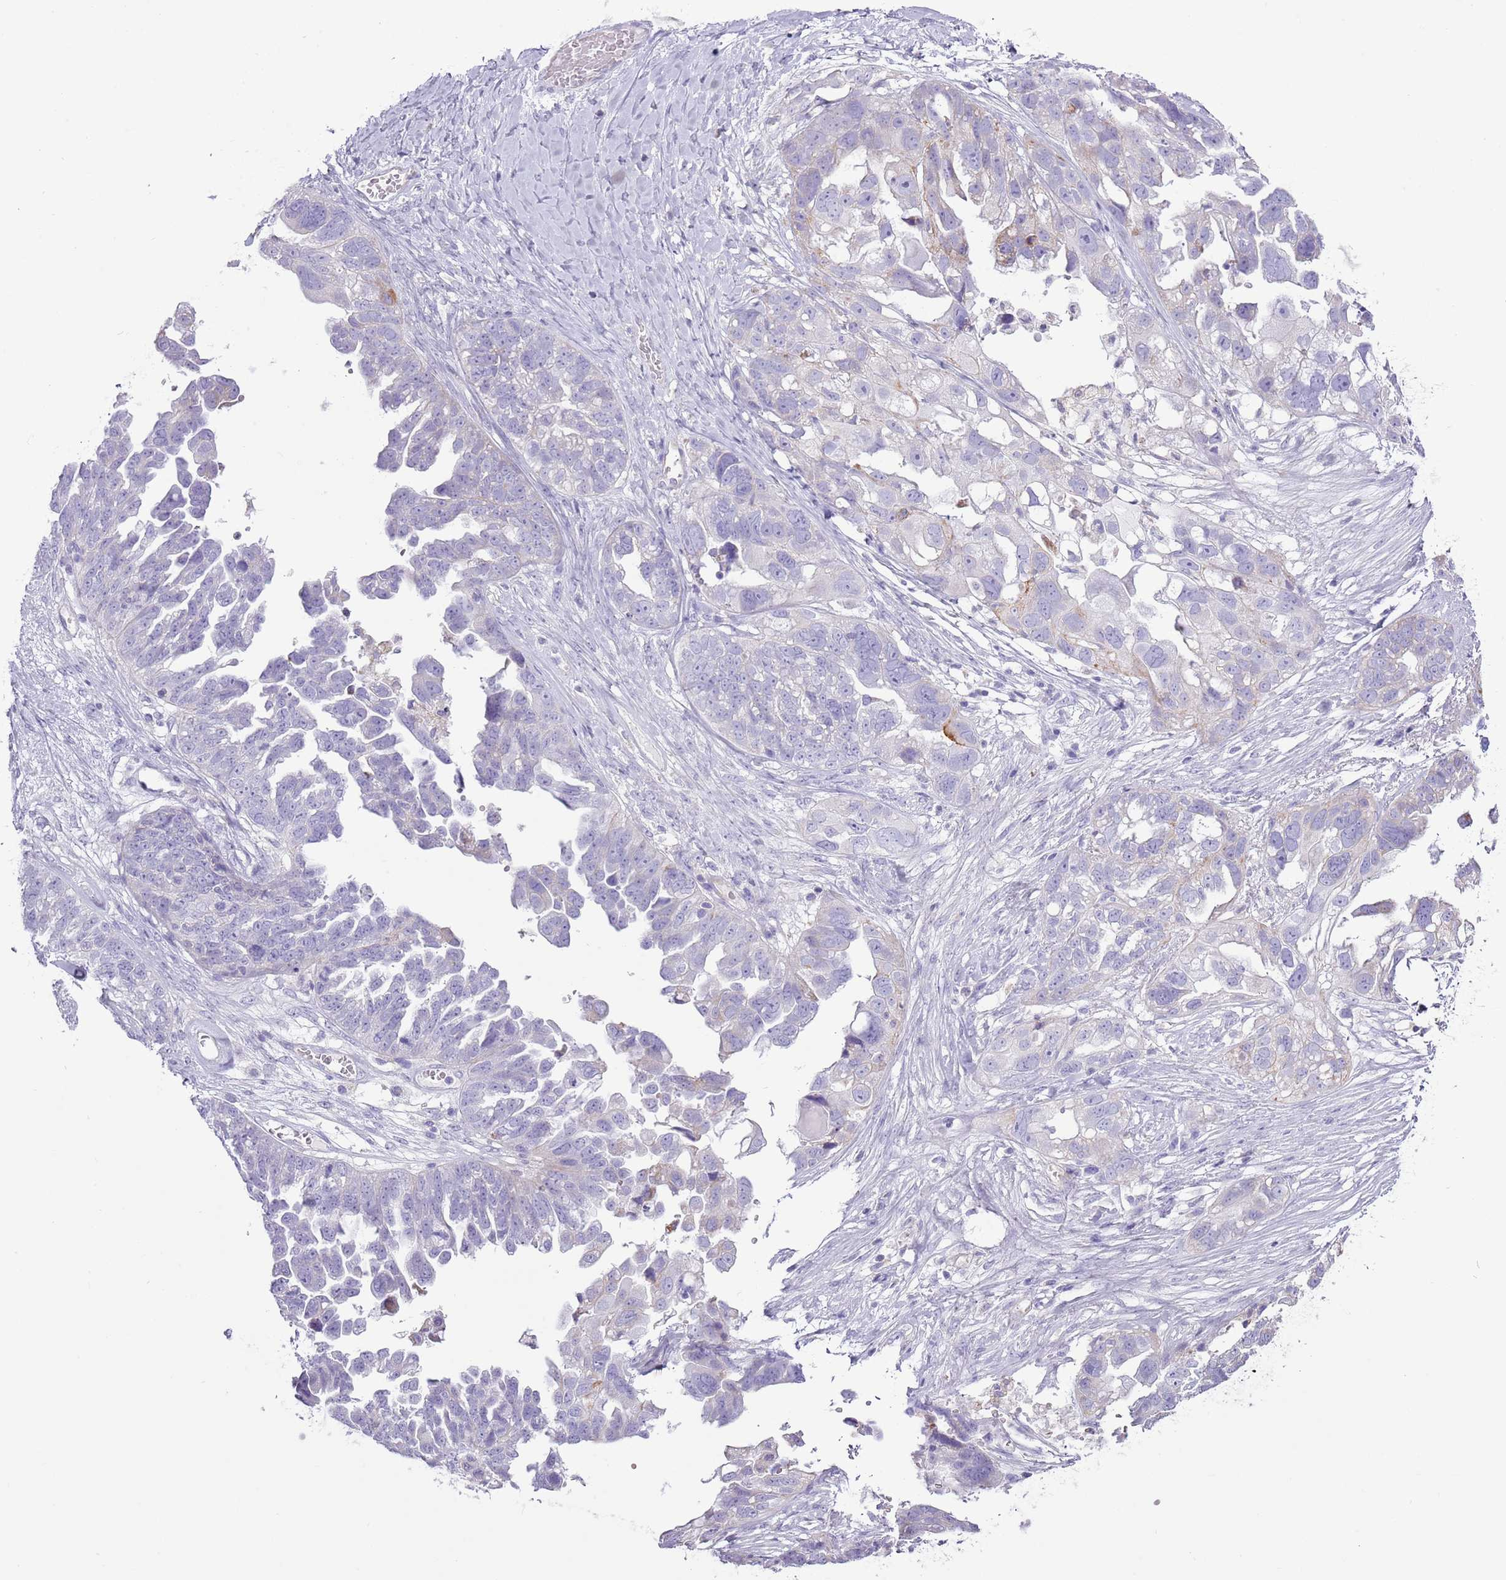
{"staining": {"intensity": "negative", "quantity": "none", "location": "none"}, "tissue": "ovarian cancer", "cell_type": "Tumor cells", "image_type": "cancer", "snomed": [{"axis": "morphology", "description": "Cystadenocarcinoma, serous, NOS"}, {"axis": "topography", "description": "Ovary"}], "caption": "Tumor cells show no significant staining in ovarian cancer (serous cystadenocarcinoma).", "gene": "SLC23A1", "patient": {"sex": "female", "age": 79}}